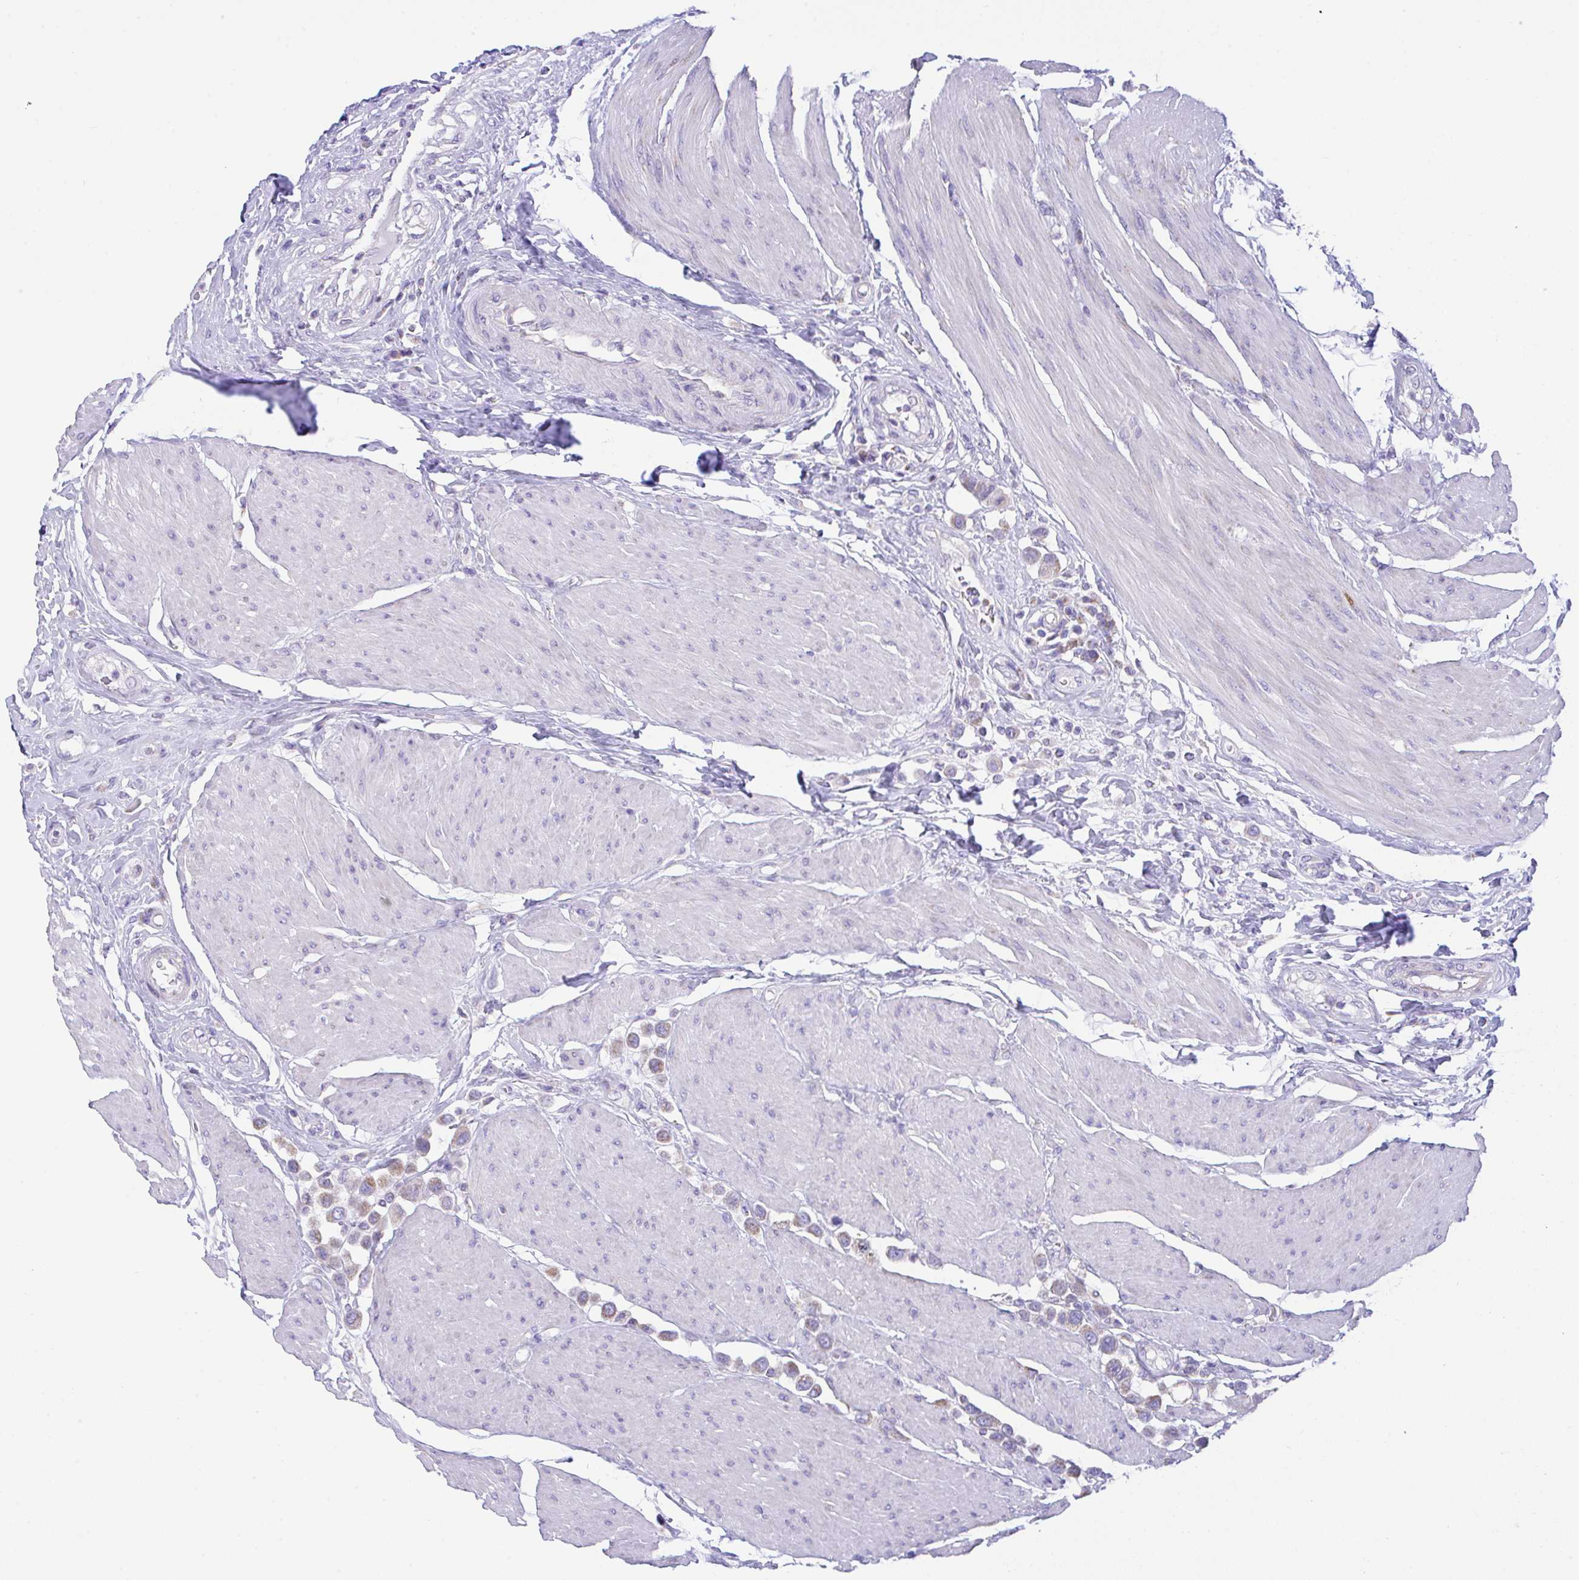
{"staining": {"intensity": "negative", "quantity": "none", "location": "none"}, "tissue": "urothelial cancer", "cell_type": "Tumor cells", "image_type": "cancer", "snomed": [{"axis": "morphology", "description": "Urothelial carcinoma, High grade"}, {"axis": "topography", "description": "Urinary bladder"}], "caption": "An immunohistochemistry (IHC) image of urothelial carcinoma (high-grade) is shown. There is no staining in tumor cells of urothelial carcinoma (high-grade).", "gene": "NLRP8", "patient": {"sex": "male", "age": 50}}